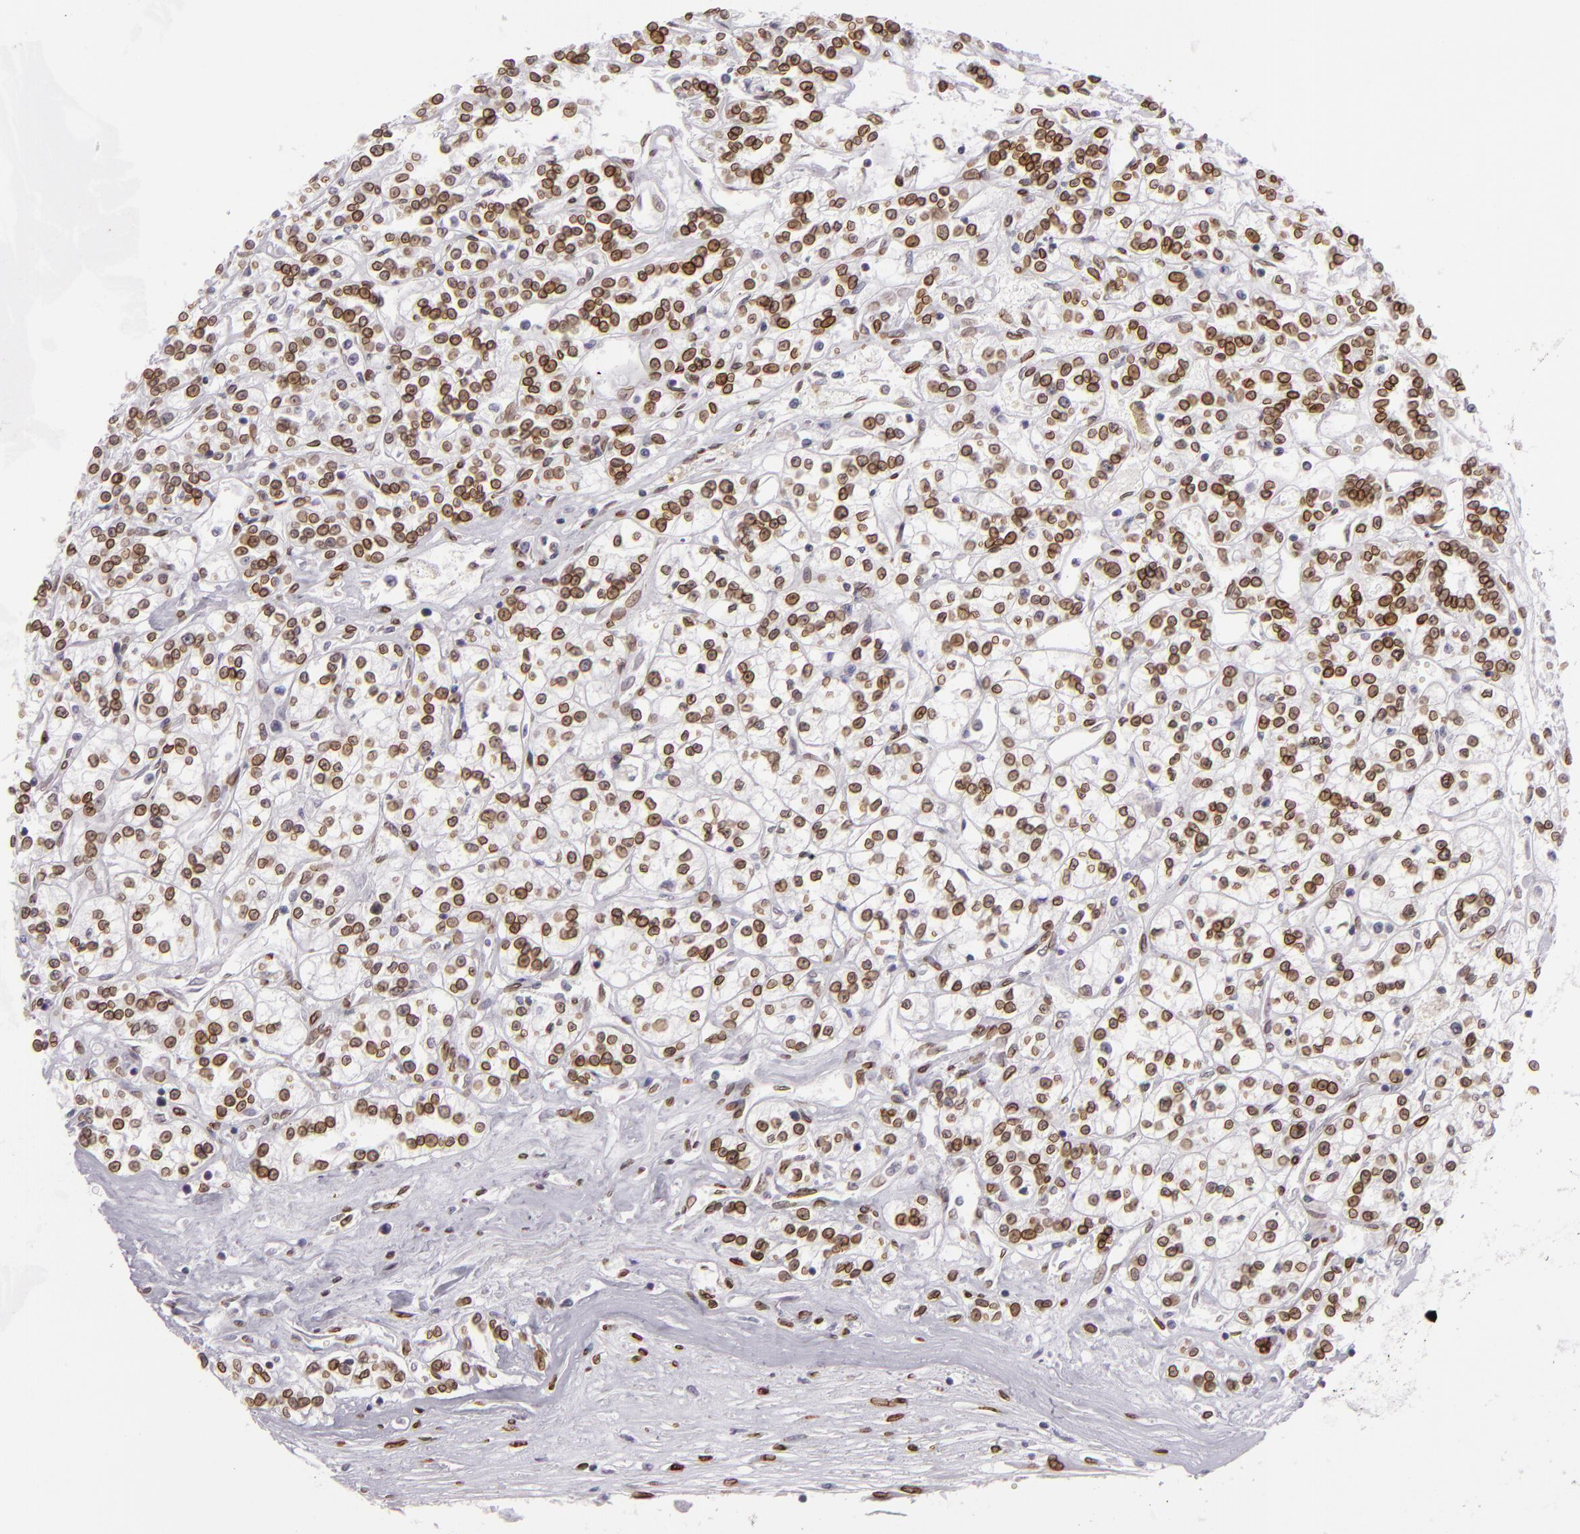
{"staining": {"intensity": "strong", "quantity": ">75%", "location": "nuclear"}, "tissue": "renal cancer", "cell_type": "Tumor cells", "image_type": "cancer", "snomed": [{"axis": "morphology", "description": "Adenocarcinoma, NOS"}, {"axis": "topography", "description": "Kidney"}], "caption": "The immunohistochemical stain highlights strong nuclear staining in tumor cells of renal cancer tissue.", "gene": "EMD", "patient": {"sex": "female", "age": 76}}